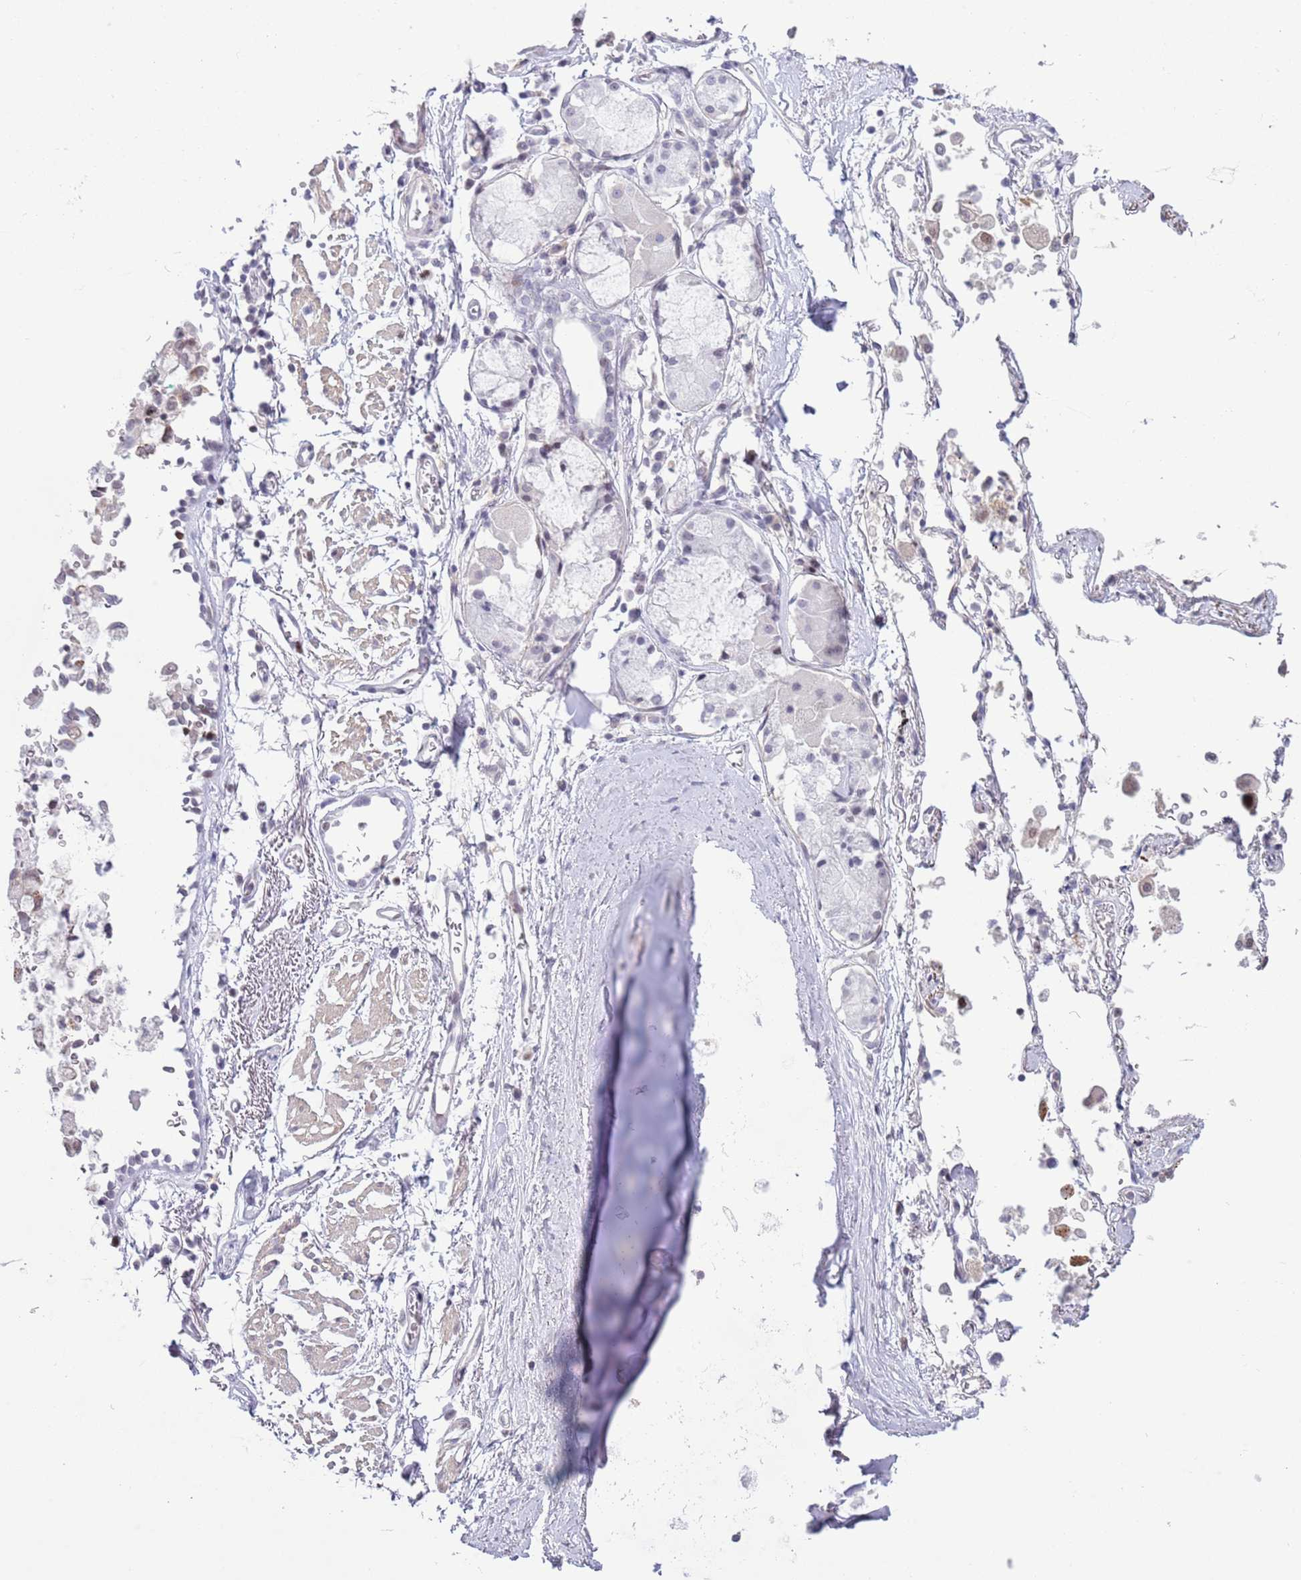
{"staining": {"intensity": "negative", "quantity": "none", "location": "none"}, "tissue": "adipose tissue", "cell_type": "Adipocytes", "image_type": "normal", "snomed": [{"axis": "morphology", "description": "Normal tissue, NOS"}, {"axis": "topography", "description": "Cartilage tissue"}], "caption": "IHC of benign adipose tissue shows no expression in adipocytes.", "gene": "MFSD10", "patient": {"sex": "male", "age": 73}}